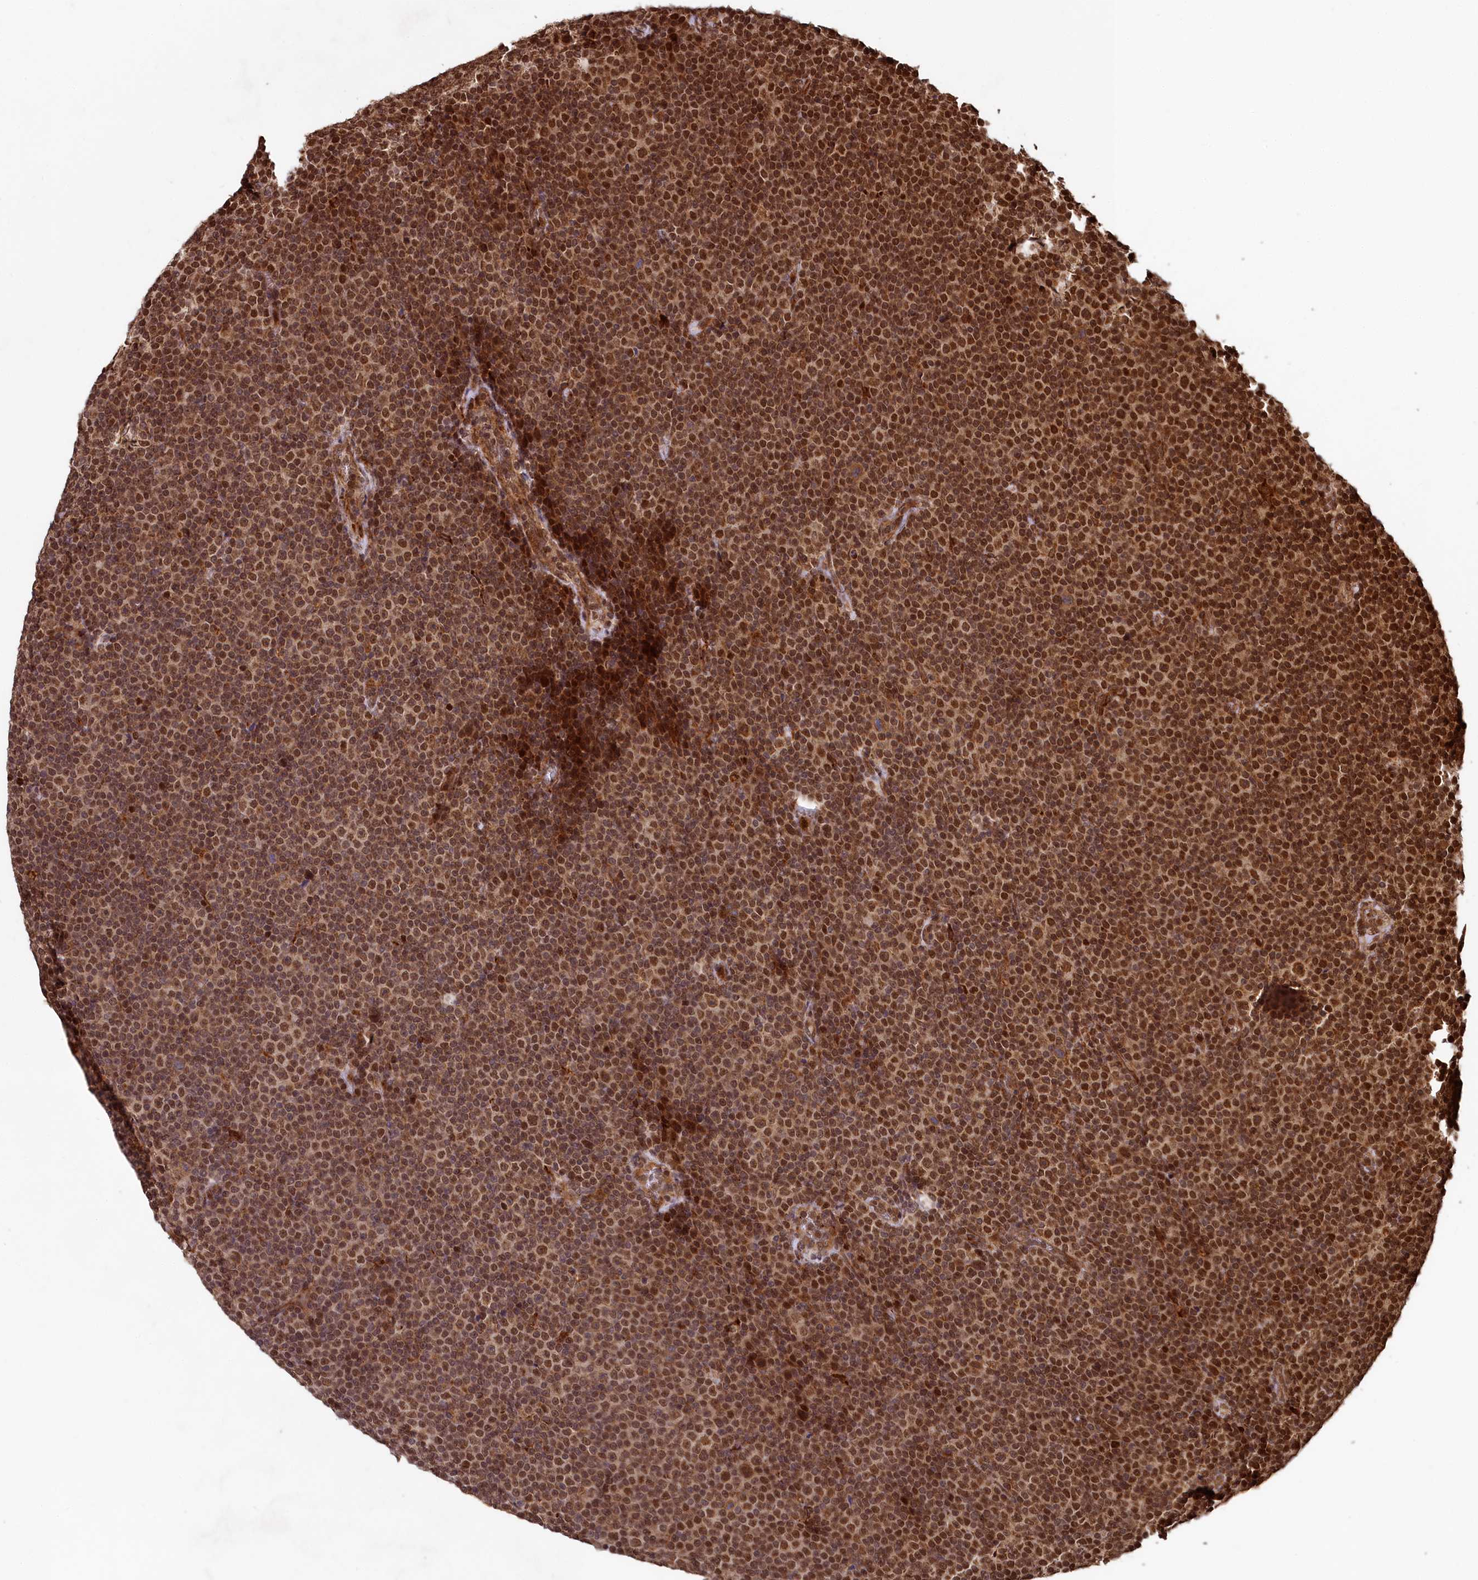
{"staining": {"intensity": "strong", "quantity": ">75%", "location": "nuclear"}, "tissue": "lymphoma", "cell_type": "Tumor cells", "image_type": "cancer", "snomed": [{"axis": "morphology", "description": "Malignant lymphoma, non-Hodgkin's type, Low grade"}, {"axis": "topography", "description": "Lymph node"}], "caption": "Protein positivity by IHC reveals strong nuclear expression in approximately >75% of tumor cells in lymphoma.", "gene": "TRIM23", "patient": {"sex": "female", "age": 67}}